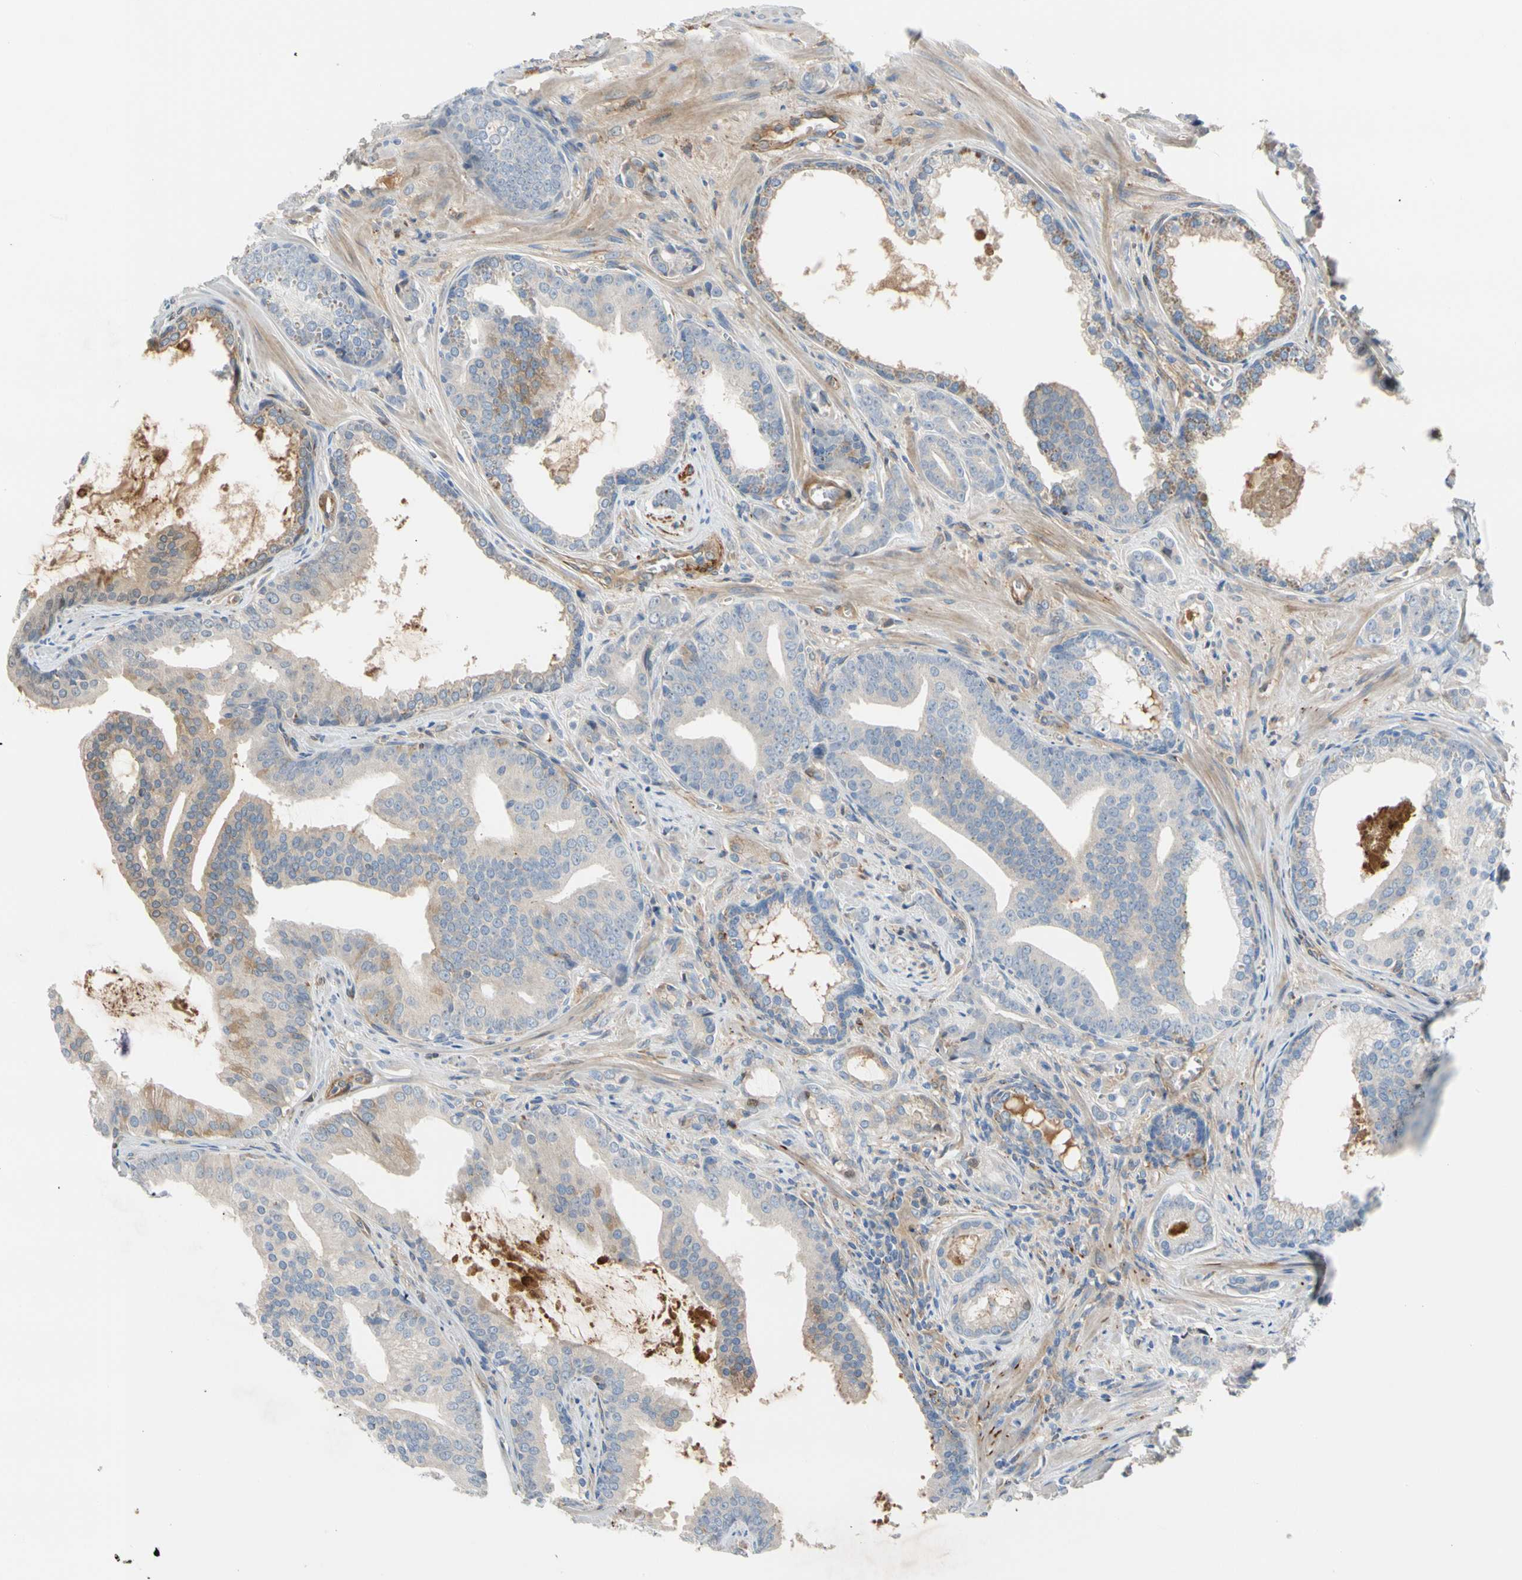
{"staining": {"intensity": "weak", "quantity": "<25%", "location": "cytoplasmic/membranous"}, "tissue": "prostate cancer", "cell_type": "Tumor cells", "image_type": "cancer", "snomed": [{"axis": "morphology", "description": "Adenocarcinoma, Low grade"}, {"axis": "topography", "description": "Prostate"}], "caption": "This photomicrograph is of prostate cancer (low-grade adenocarcinoma) stained with IHC to label a protein in brown with the nuclei are counter-stained blue. There is no staining in tumor cells.", "gene": "ENTREP3", "patient": {"sex": "male", "age": 58}}